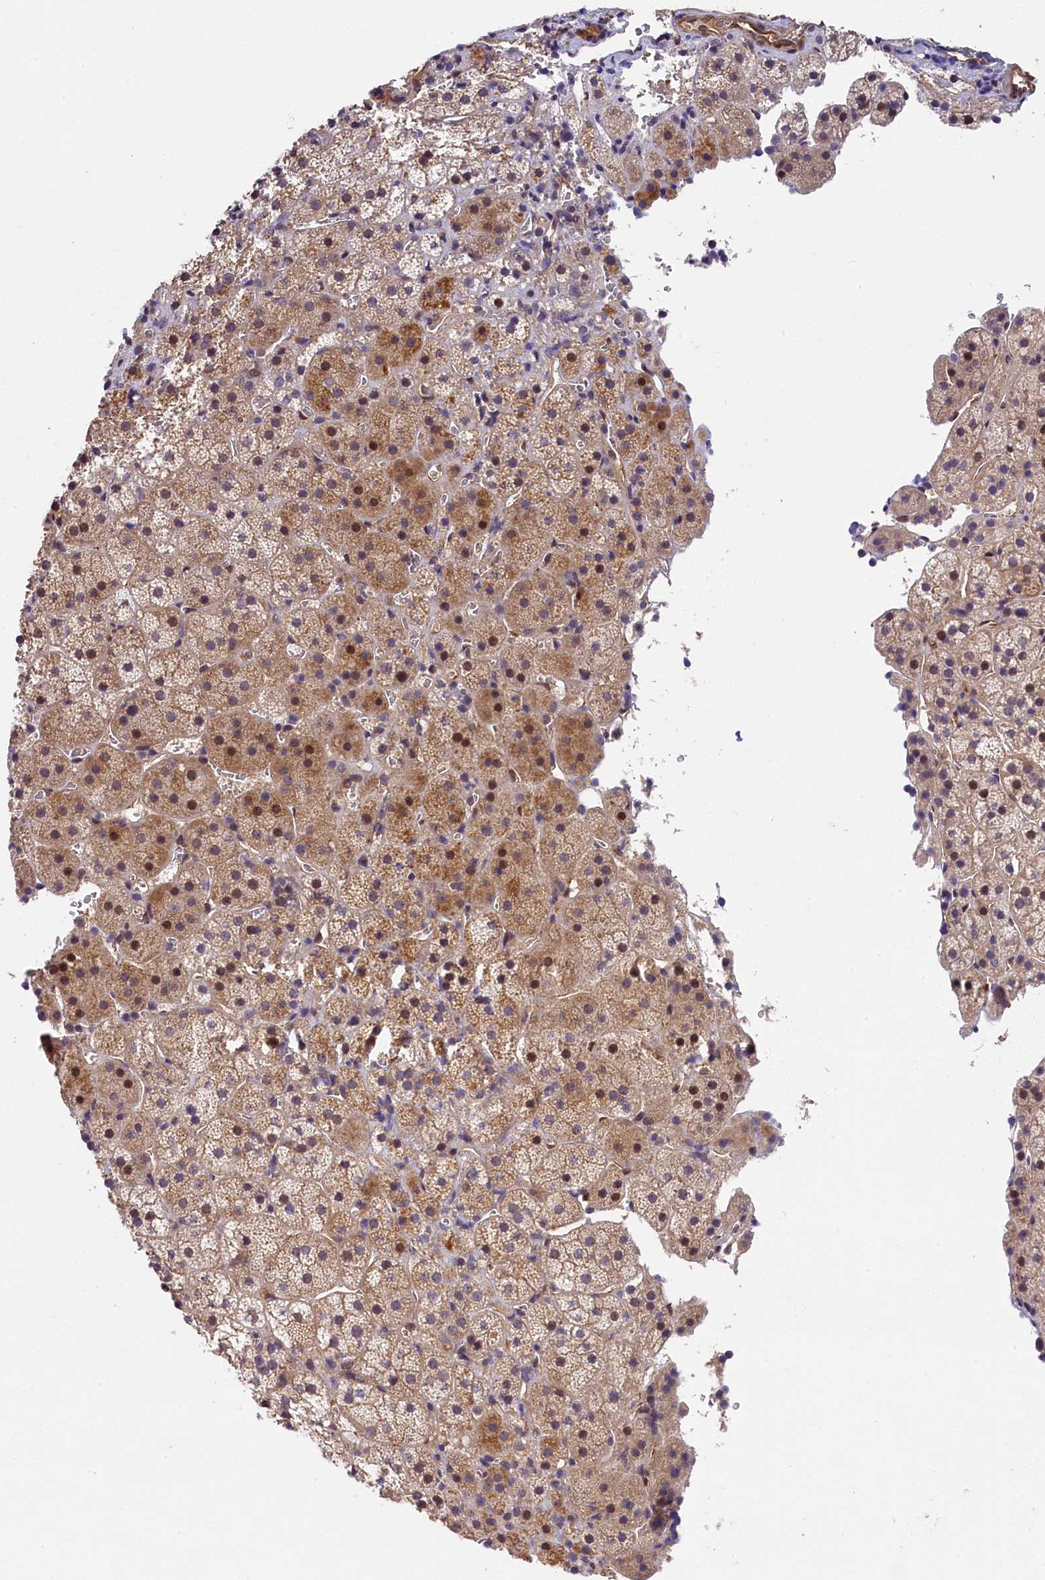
{"staining": {"intensity": "moderate", "quantity": "25%-75%", "location": "cytoplasmic/membranous,nuclear"}, "tissue": "adrenal gland", "cell_type": "Glandular cells", "image_type": "normal", "snomed": [{"axis": "morphology", "description": "Normal tissue, NOS"}, {"axis": "topography", "description": "Adrenal gland"}], "caption": "An image of human adrenal gland stained for a protein exhibits moderate cytoplasmic/membranous,nuclear brown staining in glandular cells.", "gene": "SNRK", "patient": {"sex": "female", "age": 44}}